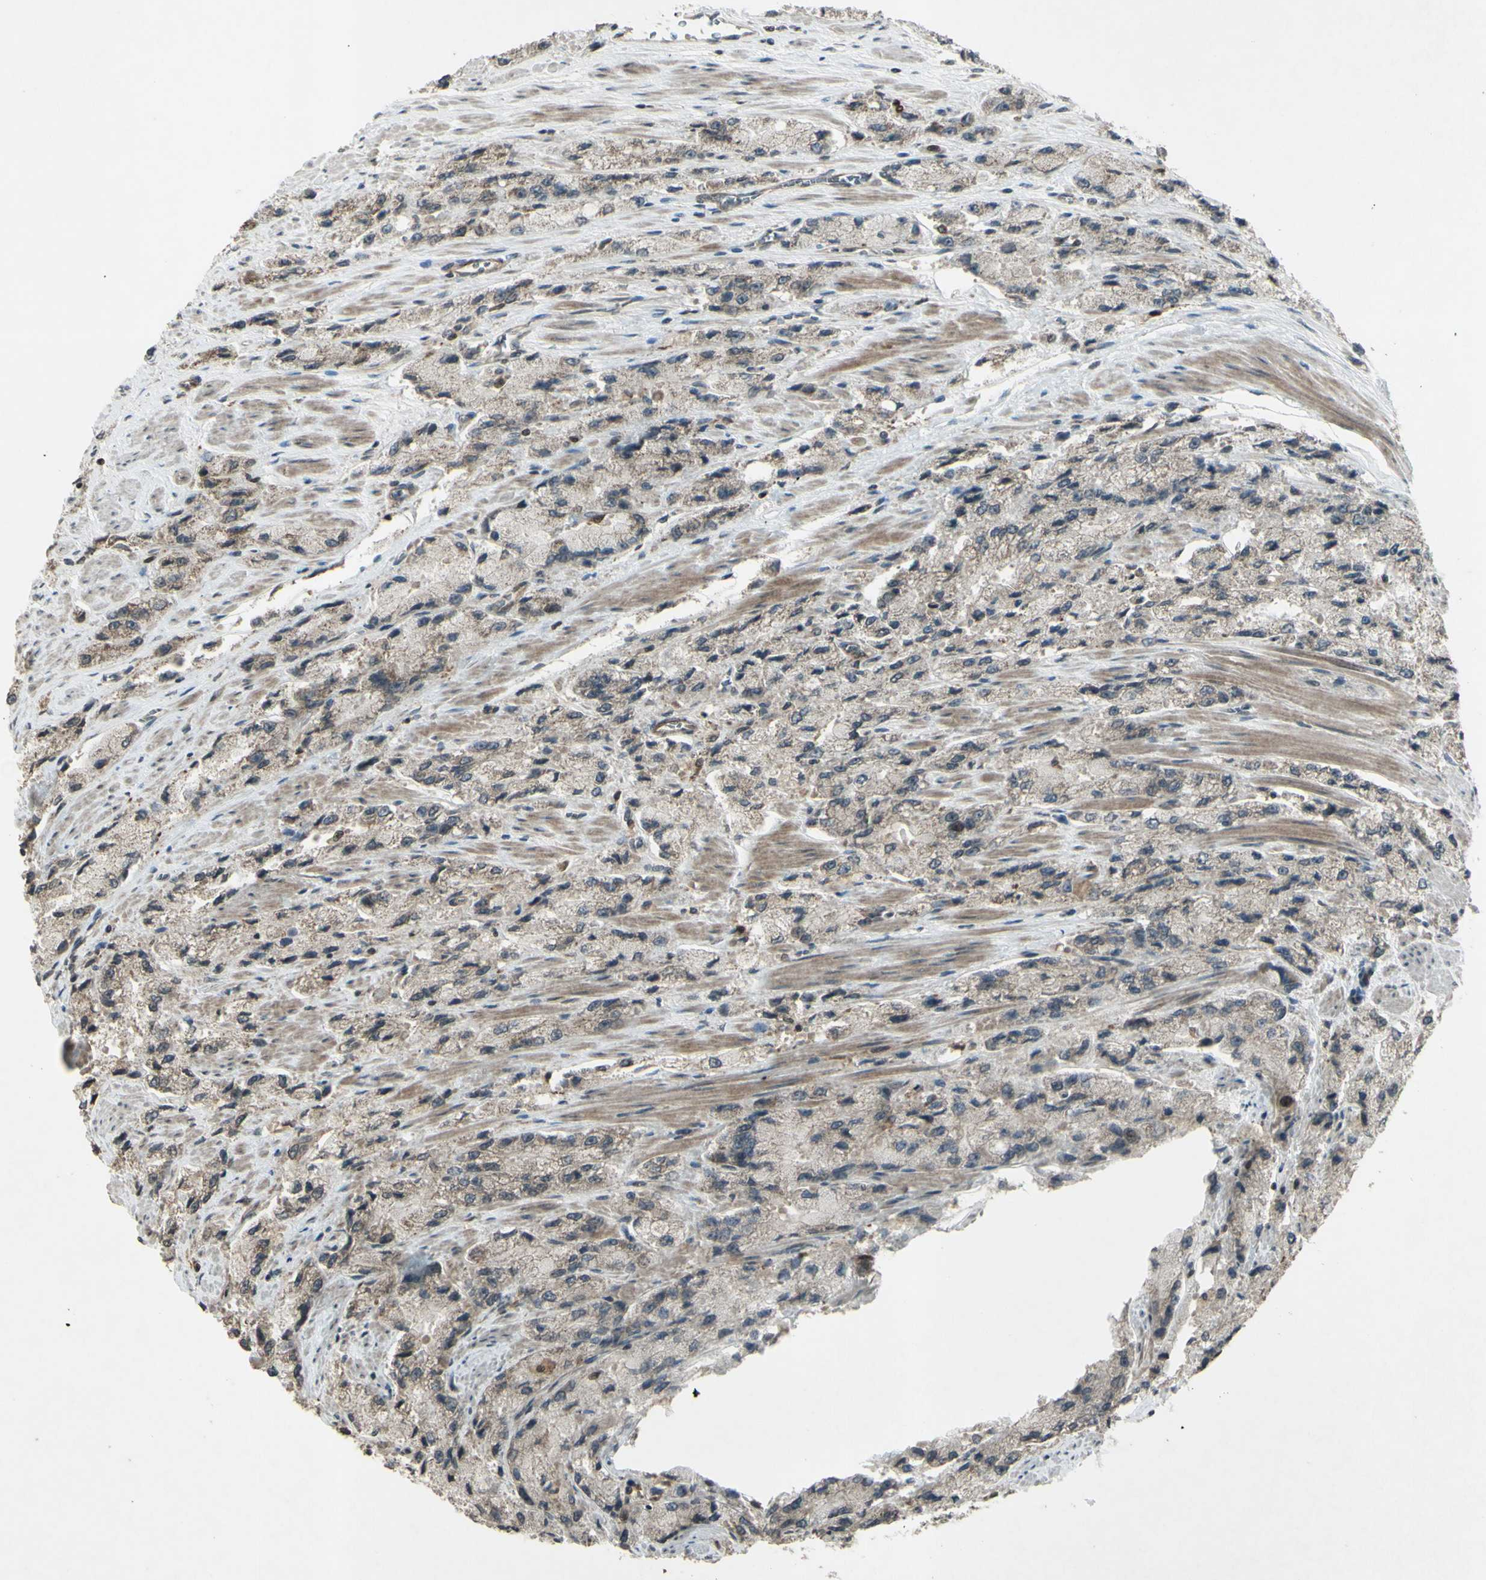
{"staining": {"intensity": "weak", "quantity": ">75%", "location": "cytoplasmic/membranous"}, "tissue": "prostate cancer", "cell_type": "Tumor cells", "image_type": "cancer", "snomed": [{"axis": "morphology", "description": "Adenocarcinoma, High grade"}, {"axis": "topography", "description": "Prostate"}], "caption": "Protein analysis of adenocarcinoma (high-grade) (prostate) tissue shows weak cytoplasmic/membranous expression in approximately >75% of tumor cells.", "gene": "BLNK", "patient": {"sex": "male", "age": 58}}